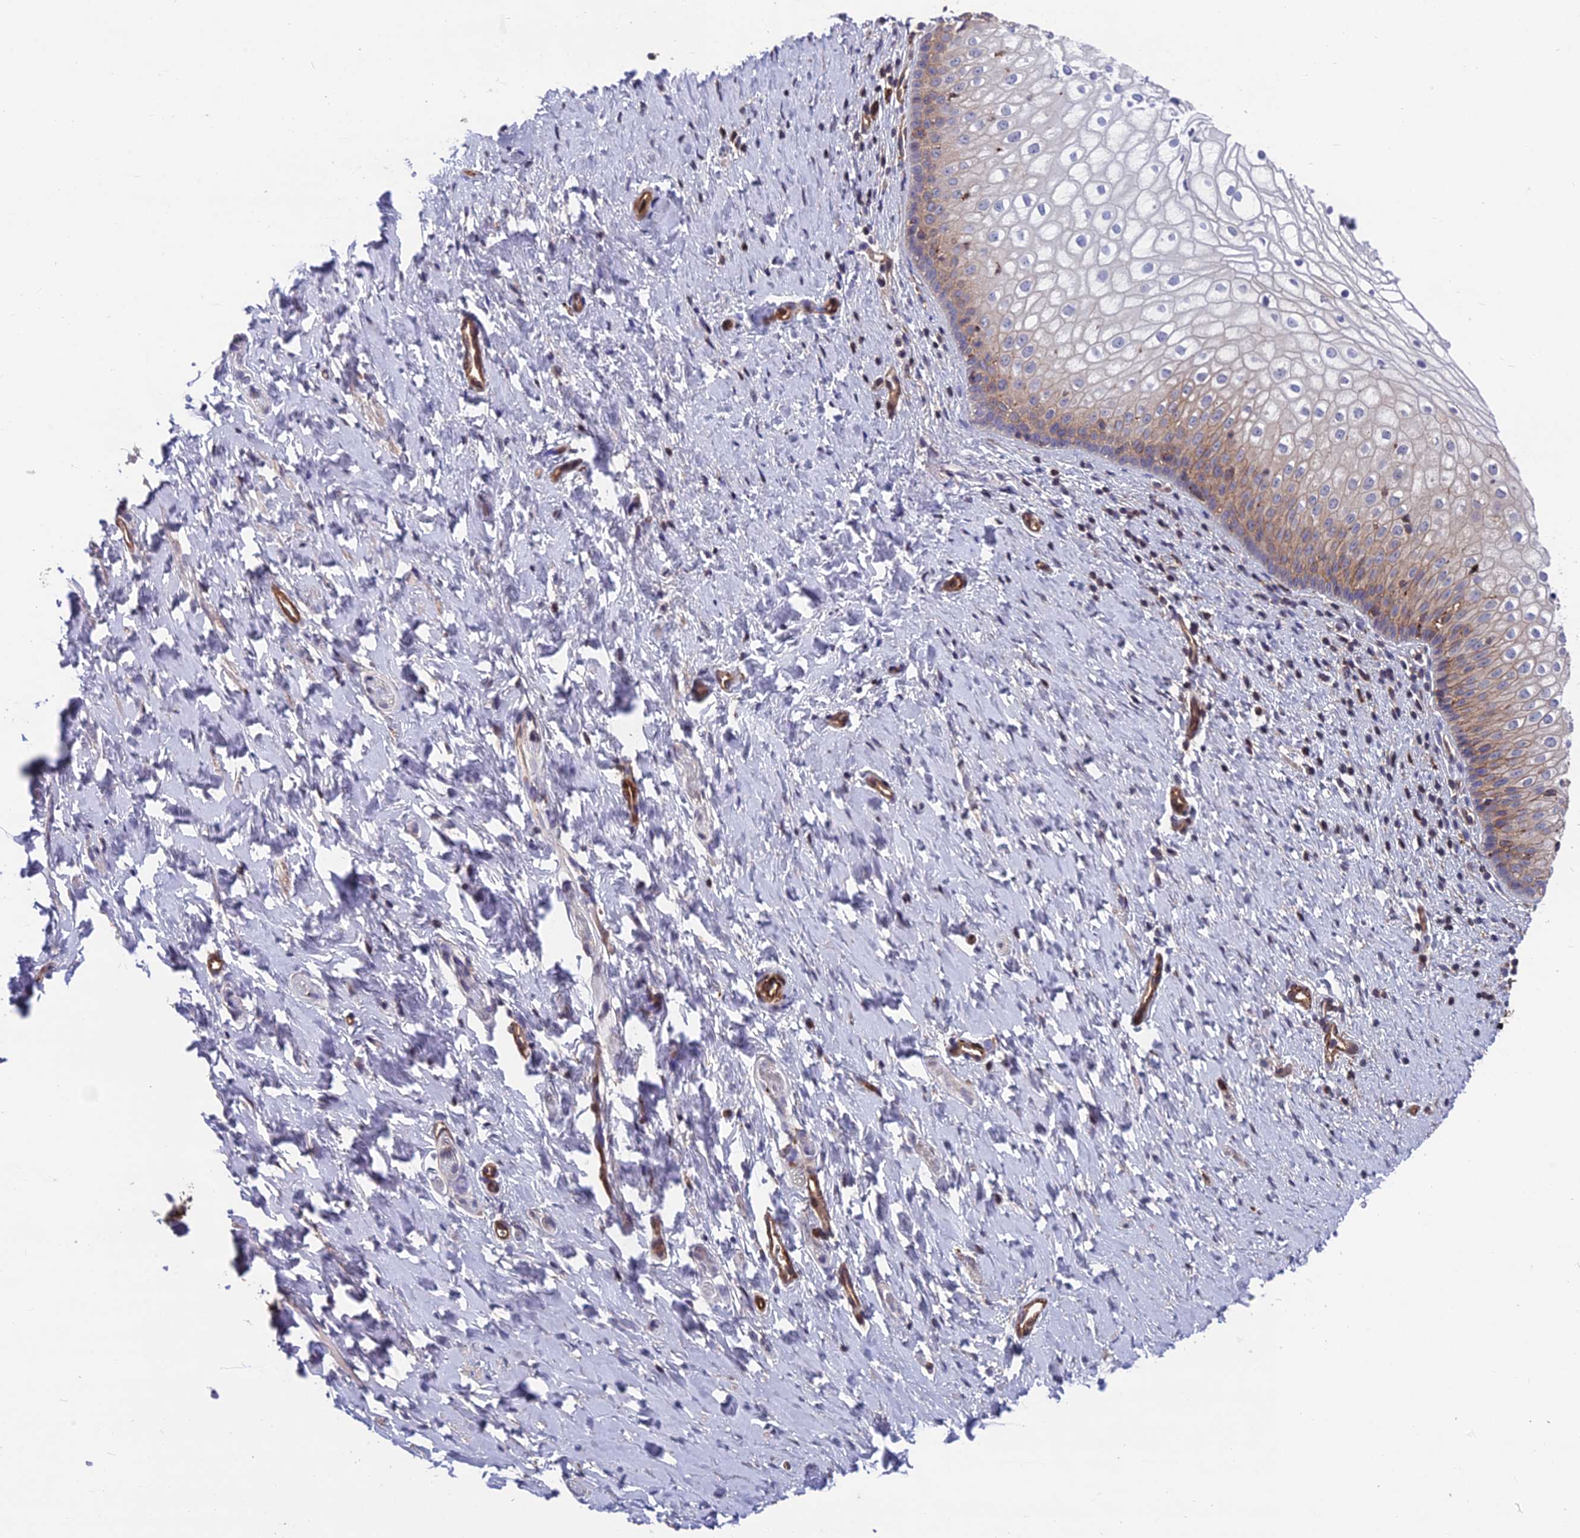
{"staining": {"intensity": "weak", "quantity": "<25%", "location": "cytoplasmic/membranous"}, "tissue": "vagina", "cell_type": "Squamous epithelial cells", "image_type": "normal", "snomed": [{"axis": "morphology", "description": "Normal tissue, NOS"}, {"axis": "topography", "description": "Vagina"}], "caption": "An immunohistochemistry (IHC) micrograph of normal vagina is shown. There is no staining in squamous epithelial cells of vagina.", "gene": "RTN4RL1", "patient": {"sex": "female", "age": 60}}